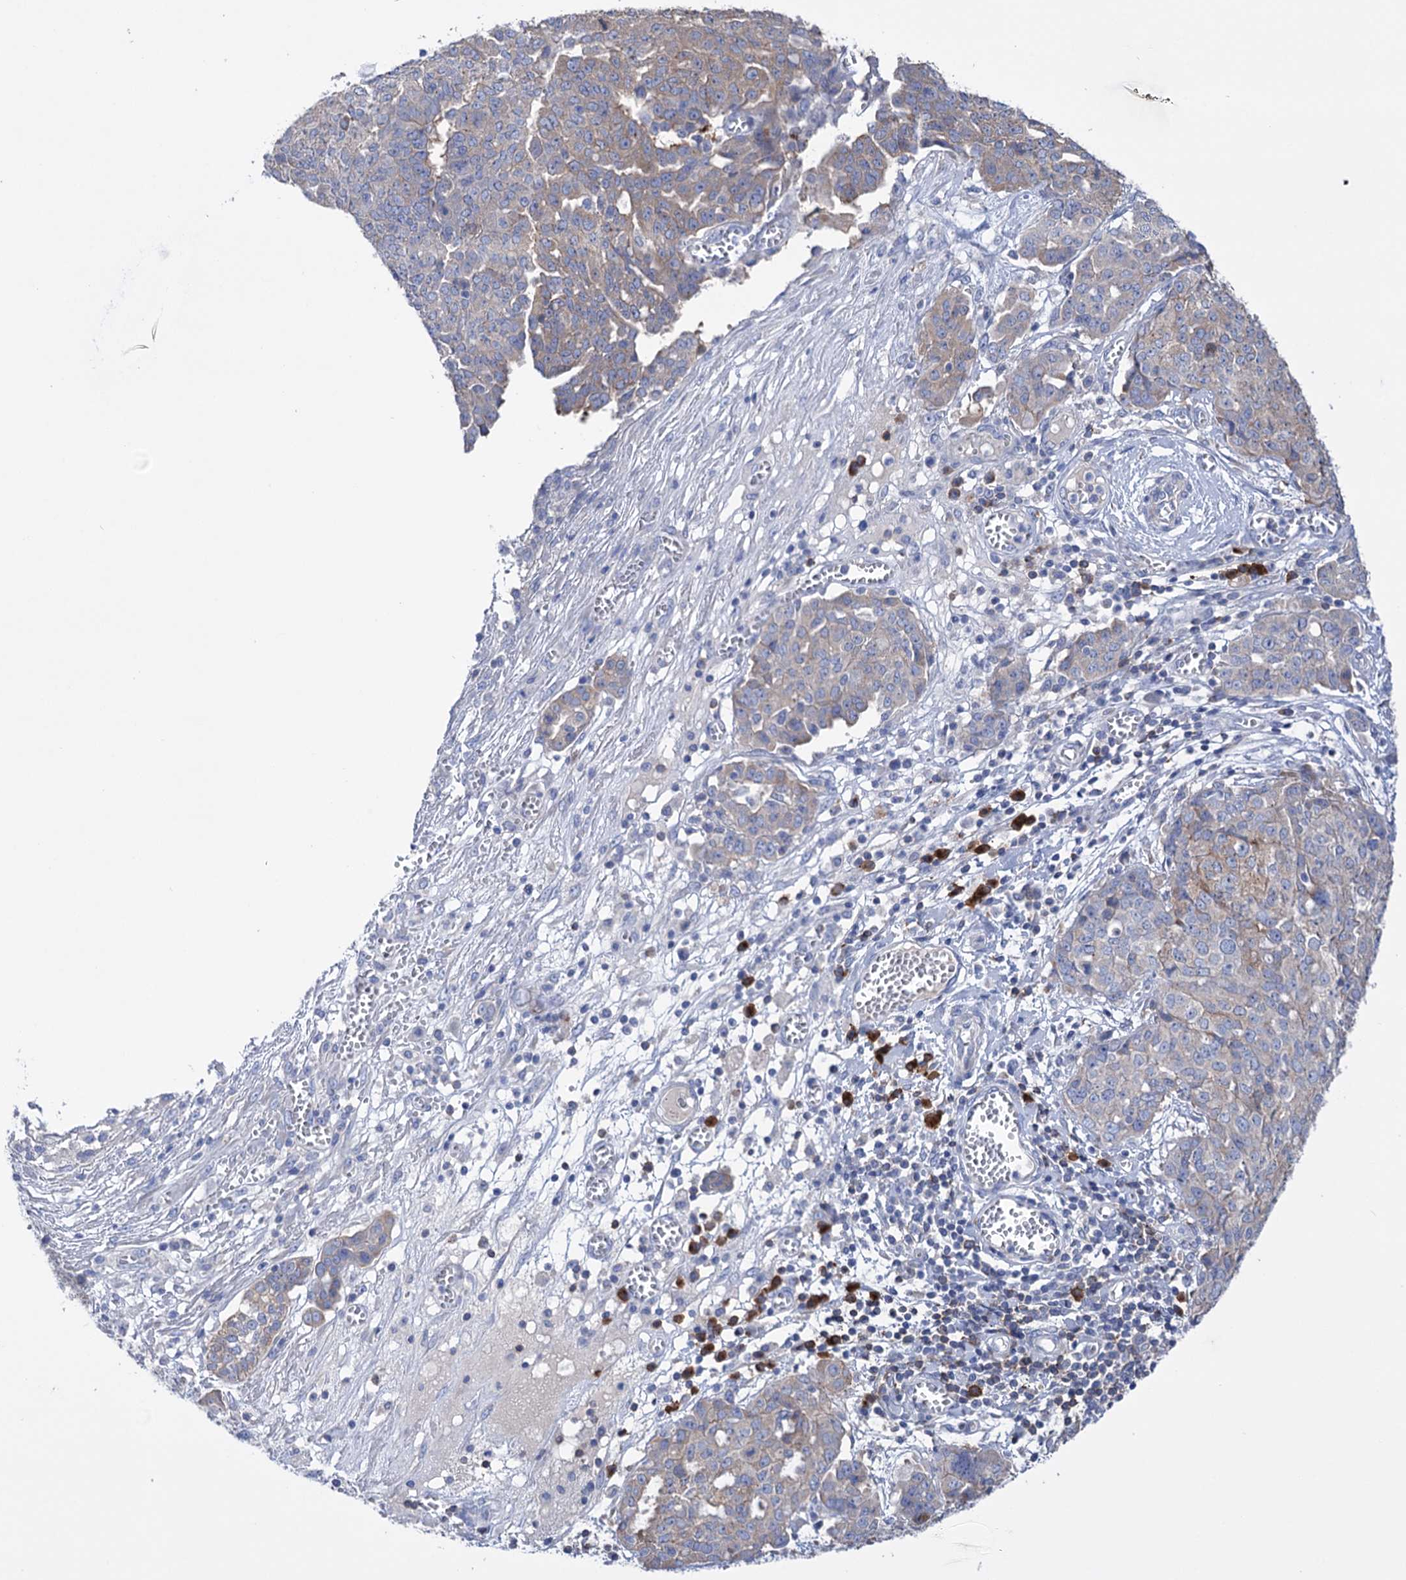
{"staining": {"intensity": "weak", "quantity": "25%-75%", "location": "cytoplasmic/membranous"}, "tissue": "ovarian cancer", "cell_type": "Tumor cells", "image_type": "cancer", "snomed": [{"axis": "morphology", "description": "Cystadenocarcinoma, serous, NOS"}, {"axis": "topography", "description": "Soft tissue"}, {"axis": "topography", "description": "Ovary"}], "caption": "Immunohistochemistry of serous cystadenocarcinoma (ovarian) exhibits low levels of weak cytoplasmic/membranous staining in about 25%-75% of tumor cells.", "gene": "BBS4", "patient": {"sex": "female", "age": 57}}